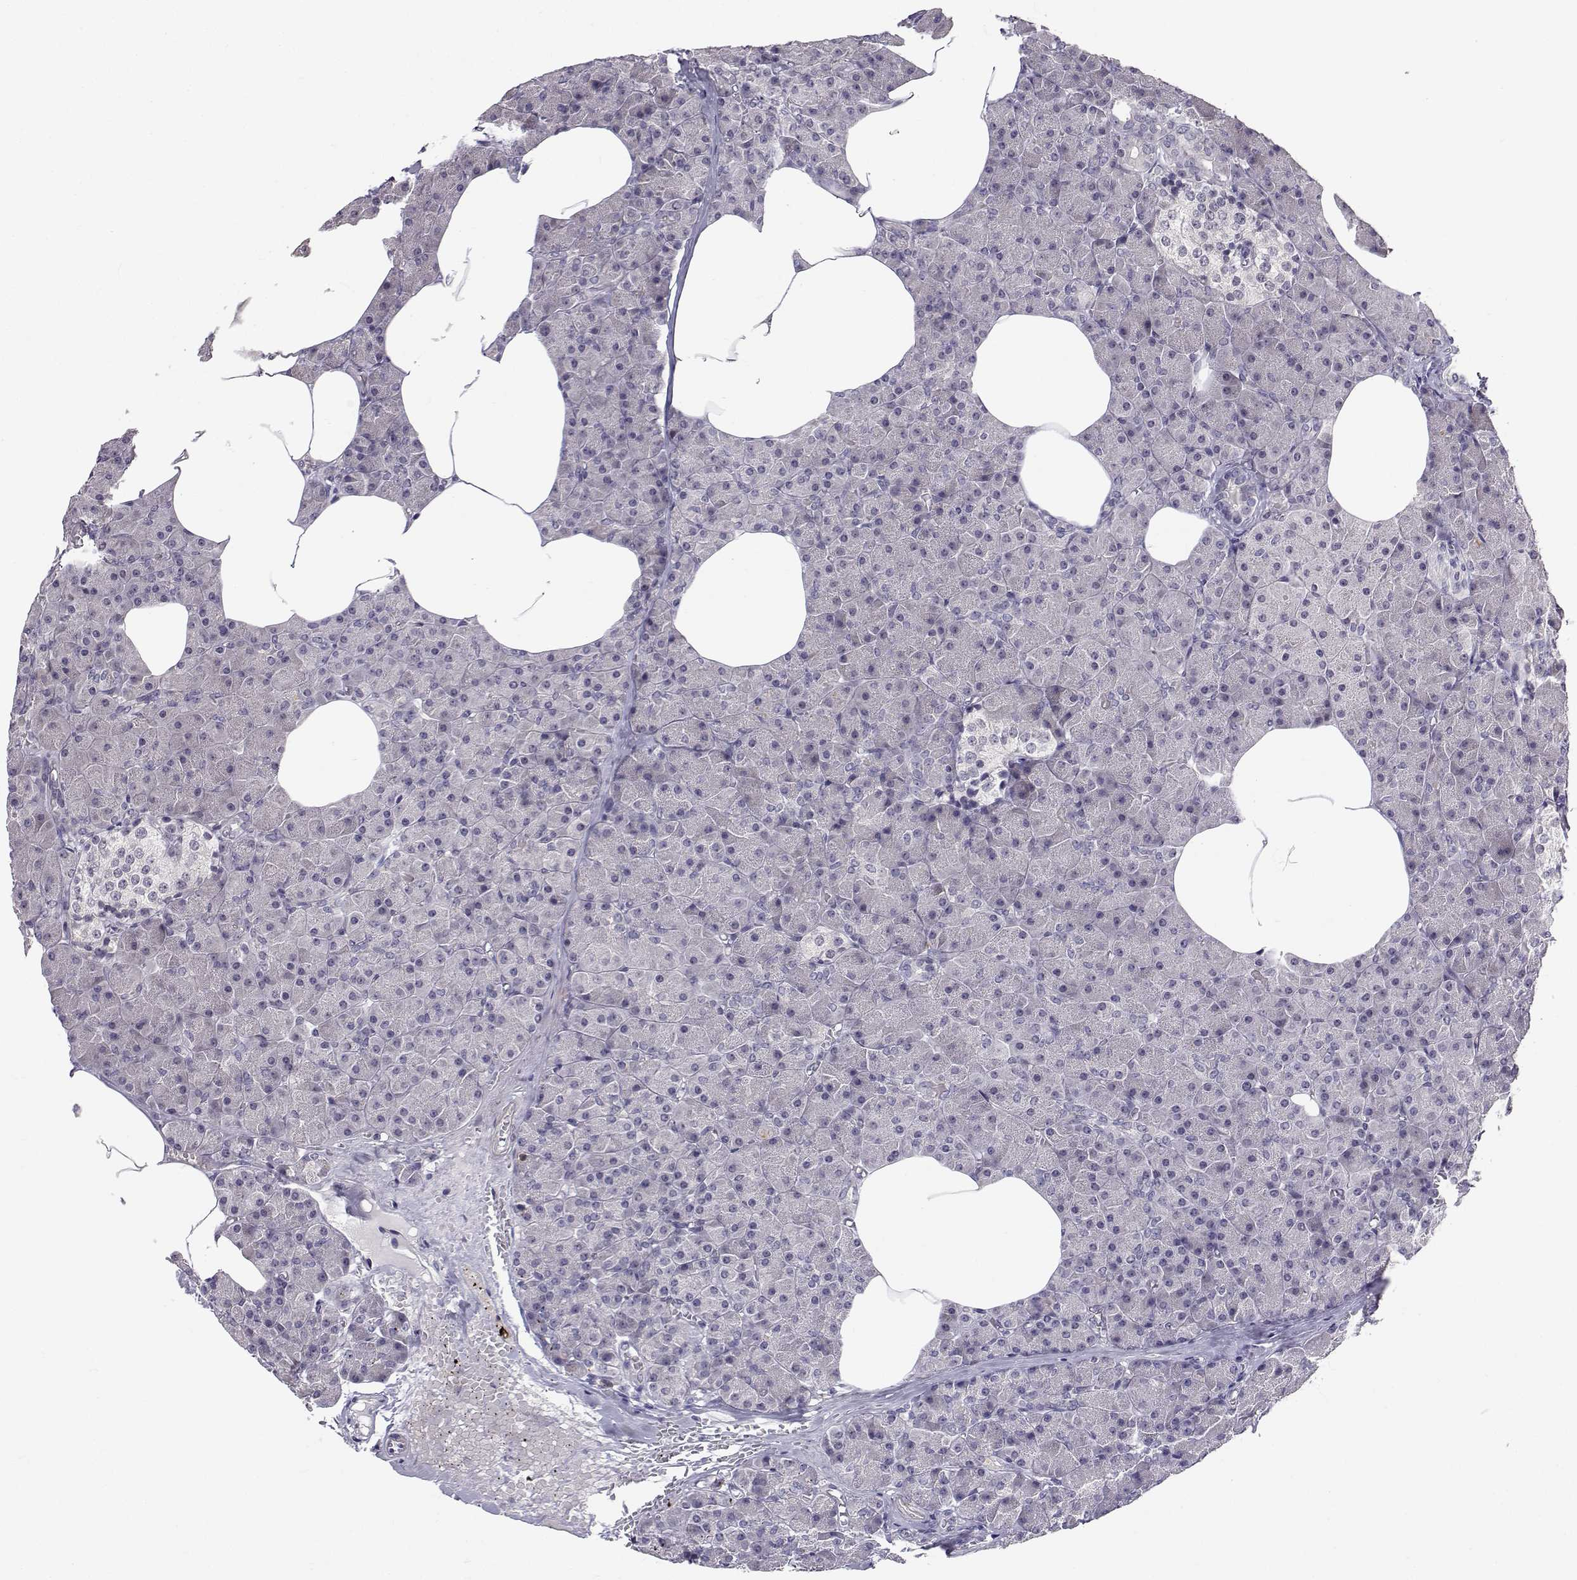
{"staining": {"intensity": "negative", "quantity": "none", "location": "none"}, "tissue": "pancreas", "cell_type": "Exocrine glandular cells", "image_type": "normal", "snomed": [{"axis": "morphology", "description": "Normal tissue, NOS"}, {"axis": "topography", "description": "Pancreas"}], "caption": "A high-resolution photomicrograph shows immunohistochemistry staining of unremarkable pancreas, which shows no significant positivity in exocrine glandular cells. (DAB immunohistochemistry (IHC) visualized using brightfield microscopy, high magnification).", "gene": "SLC6A3", "patient": {"sex": "female", "age": 45}}